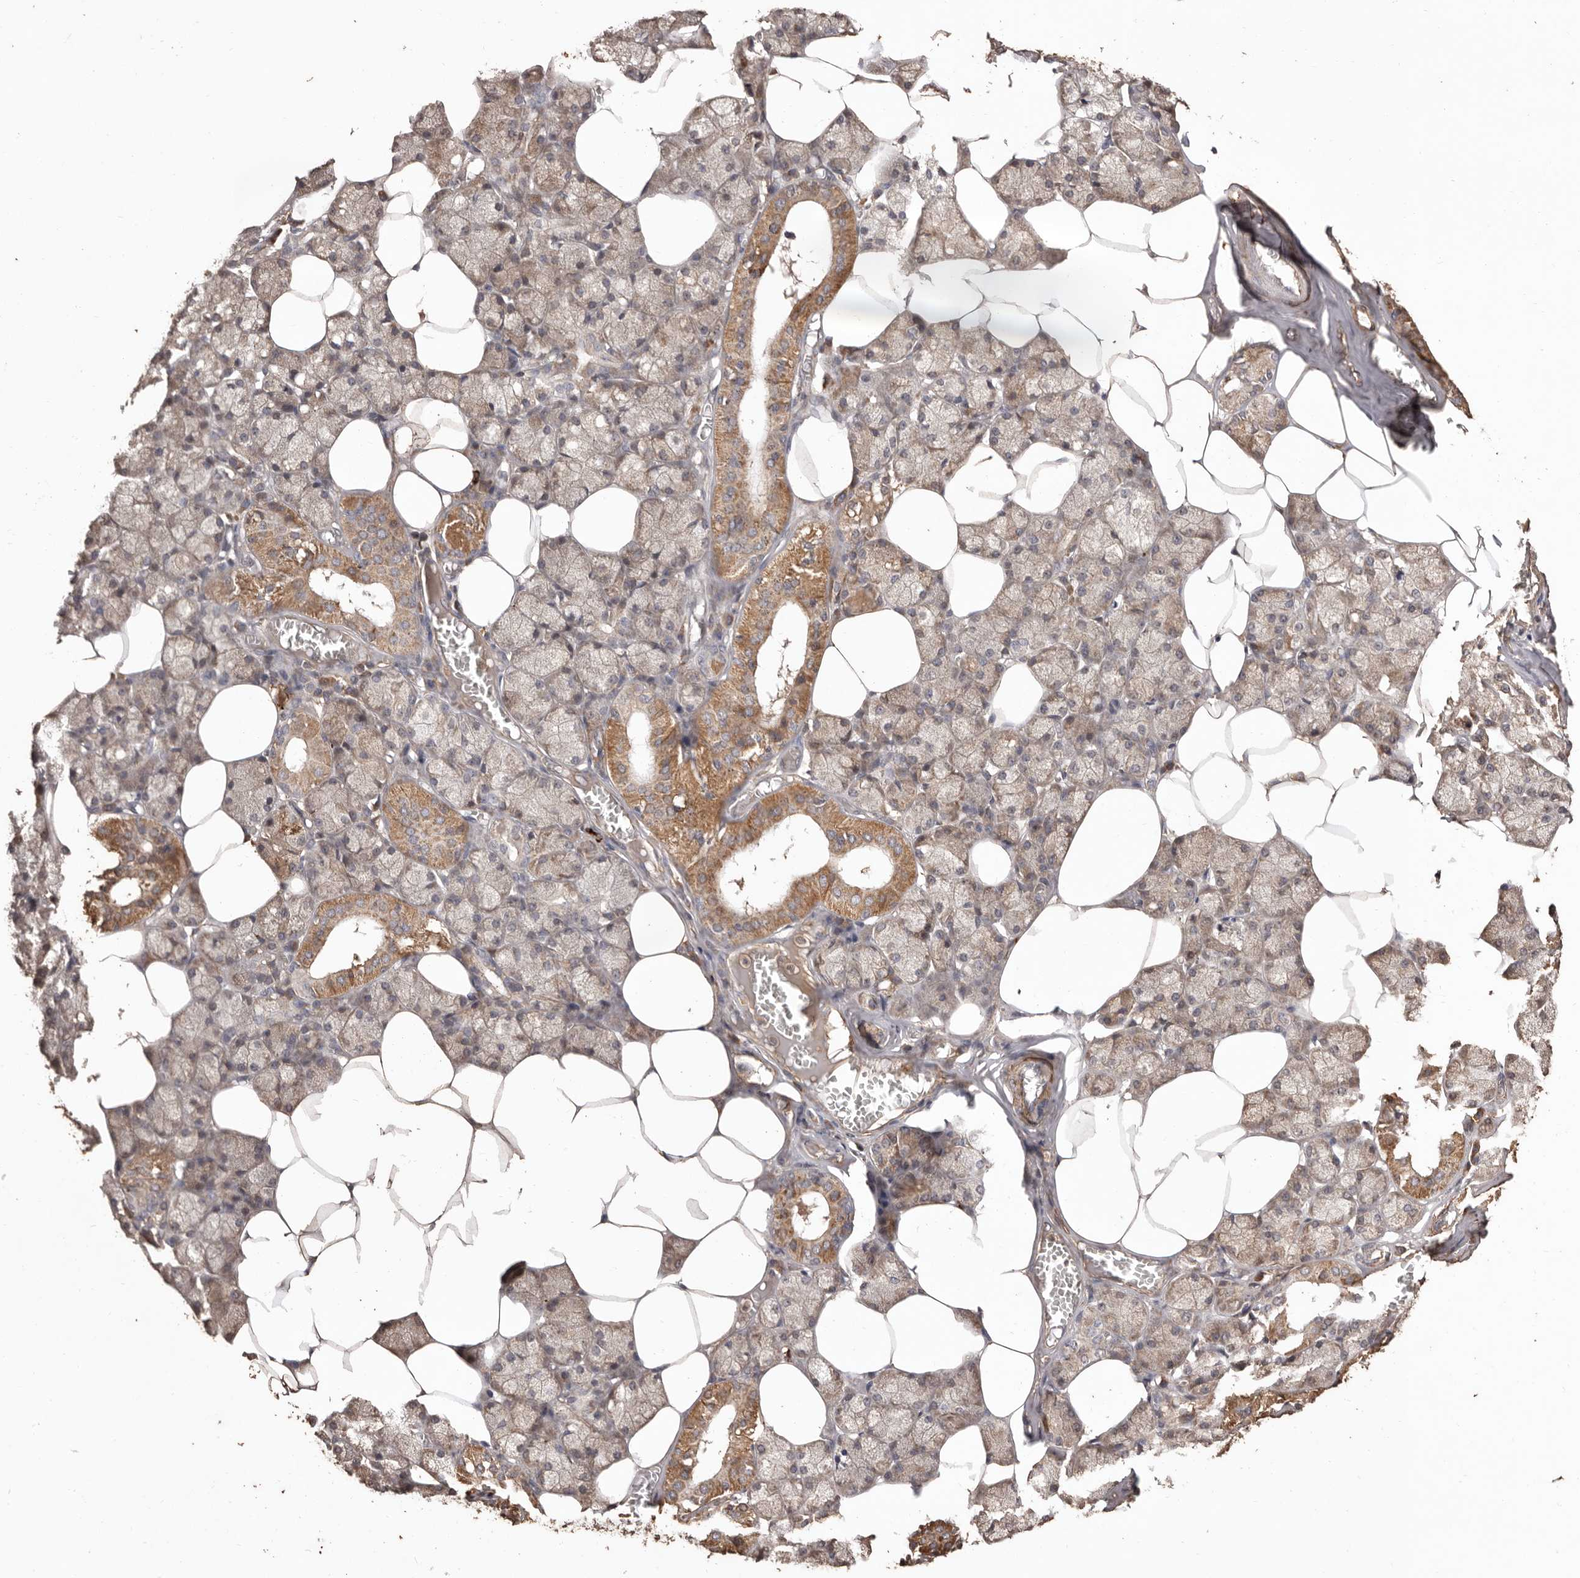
{"staining": {"intensity": "moderate", "quantity": ">75%", "location": "cytoplasmic/membranous"}, "tissue": "salivary gland", "cell_type": "Glandular cells", "image_type": "normal", "snomed": [{"axis": "morphology", "description": "Normal tissue, NOS"}, {"axis": "topography", "description": "Salivary gland"}], "caption": "Immunohistochemistry (IHC) photomicrograph of normal human salivary gland stained for a protein (brown), which exhibits medium levels of moderate cytoplasmic/membranous staining in about >75% of glandular cells.", "gene": "RWDD1", "patient": {"sex": "male", "age": 62}}